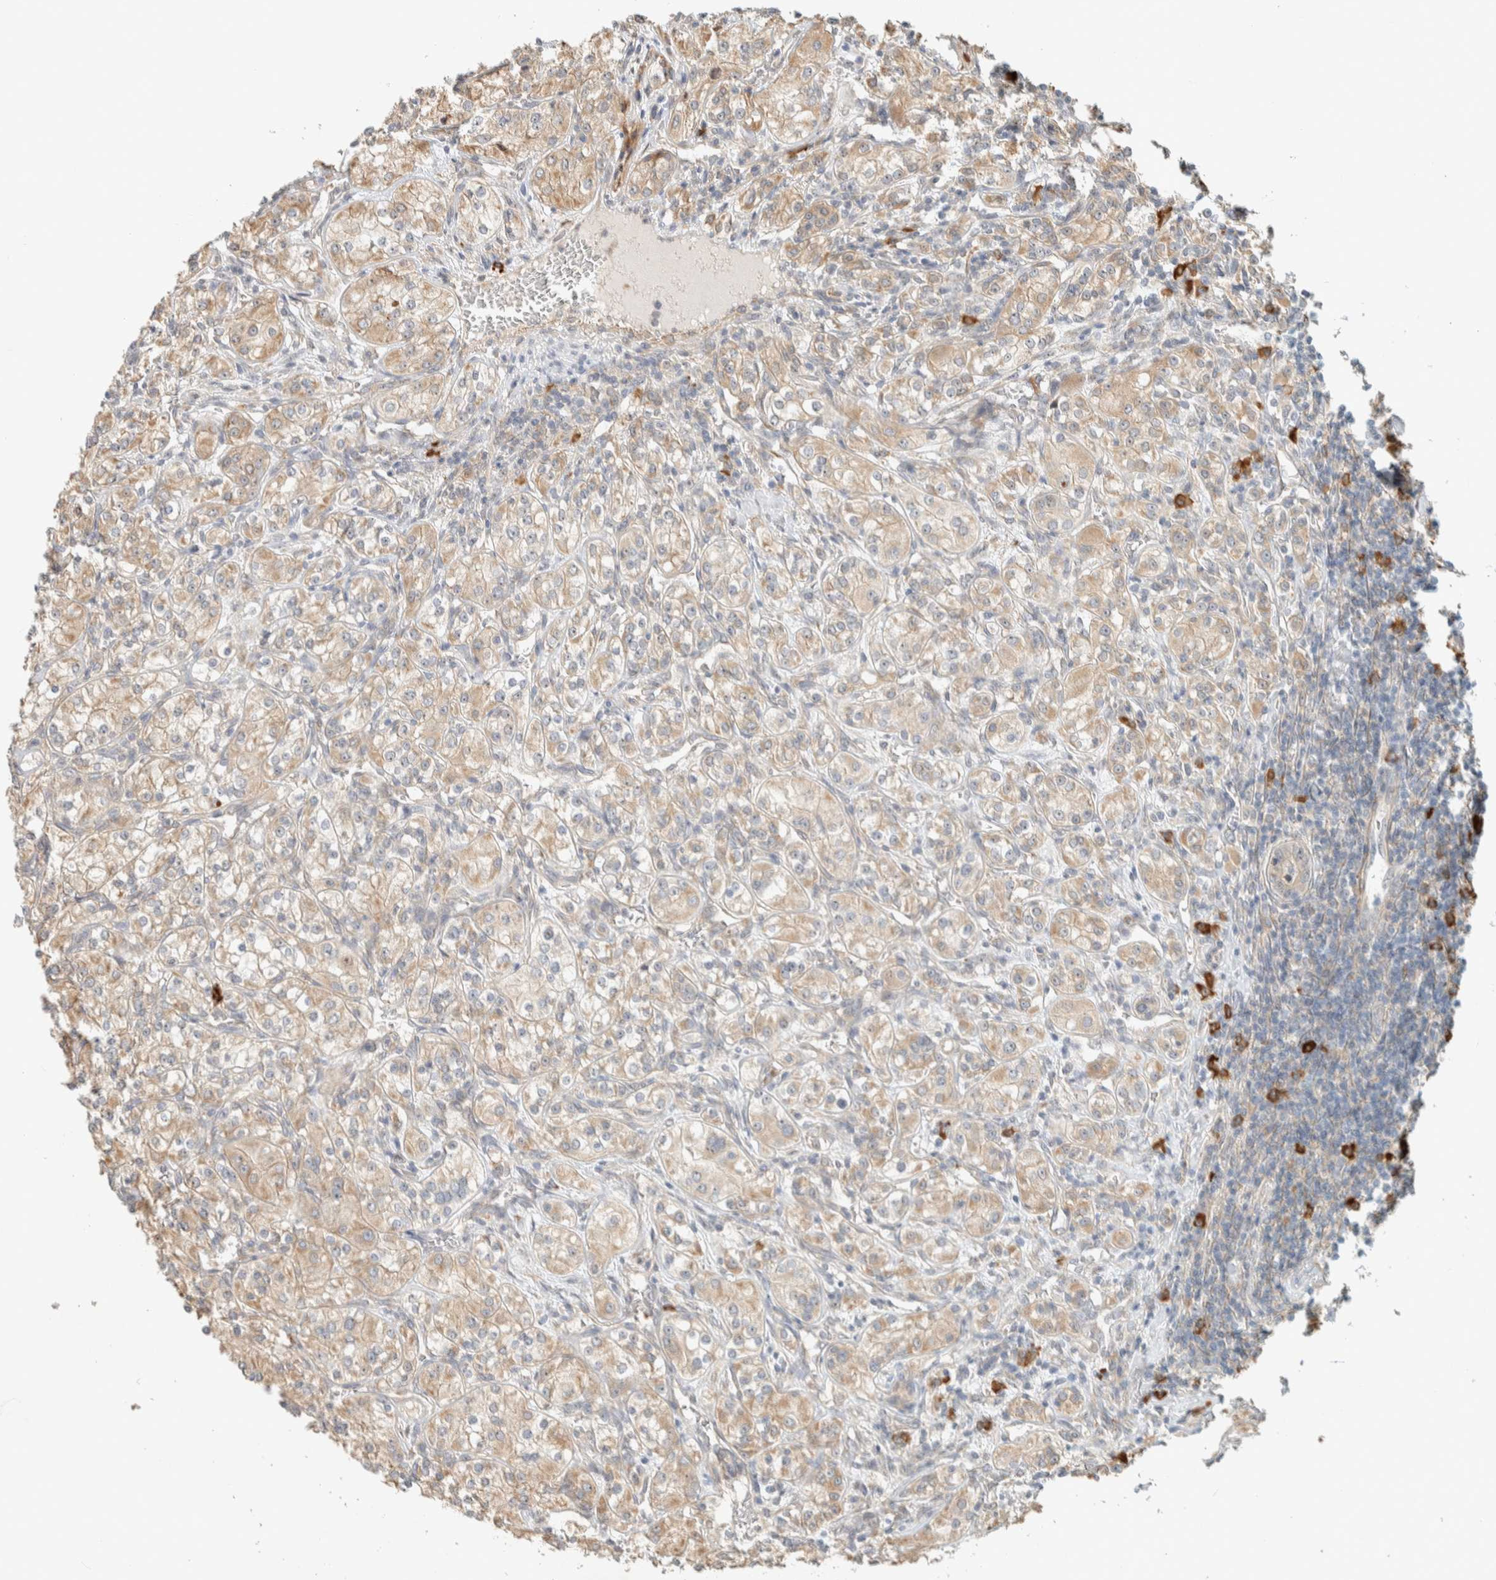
{"staining": {"intensity": "weak", "quantity": ">75%", "location": "cytoplasmic/membranous"}, "tissue": "renal cancer", "cell_type": "Tumor cells", "image_type": "cancer", "snomed": [{"axis": "morphology", "description": "Adenocarcinoma, NOS"}, {"axis": "topography", "description": "Kidney"}], "caption": "Immunohistochemical staining of human renal cancer displays low levels of weak cytoplasmic/membranous protein staining in approximately >75% of tumor cells. The staining is performed using DAB (3,3'-diaminobenzidine) brown chromogen to label protein expression. The nuclei are counter-stained blue using hematoxylin.", "gene": "KLHL40", "patient": {"sex": "male", "age": 77}}